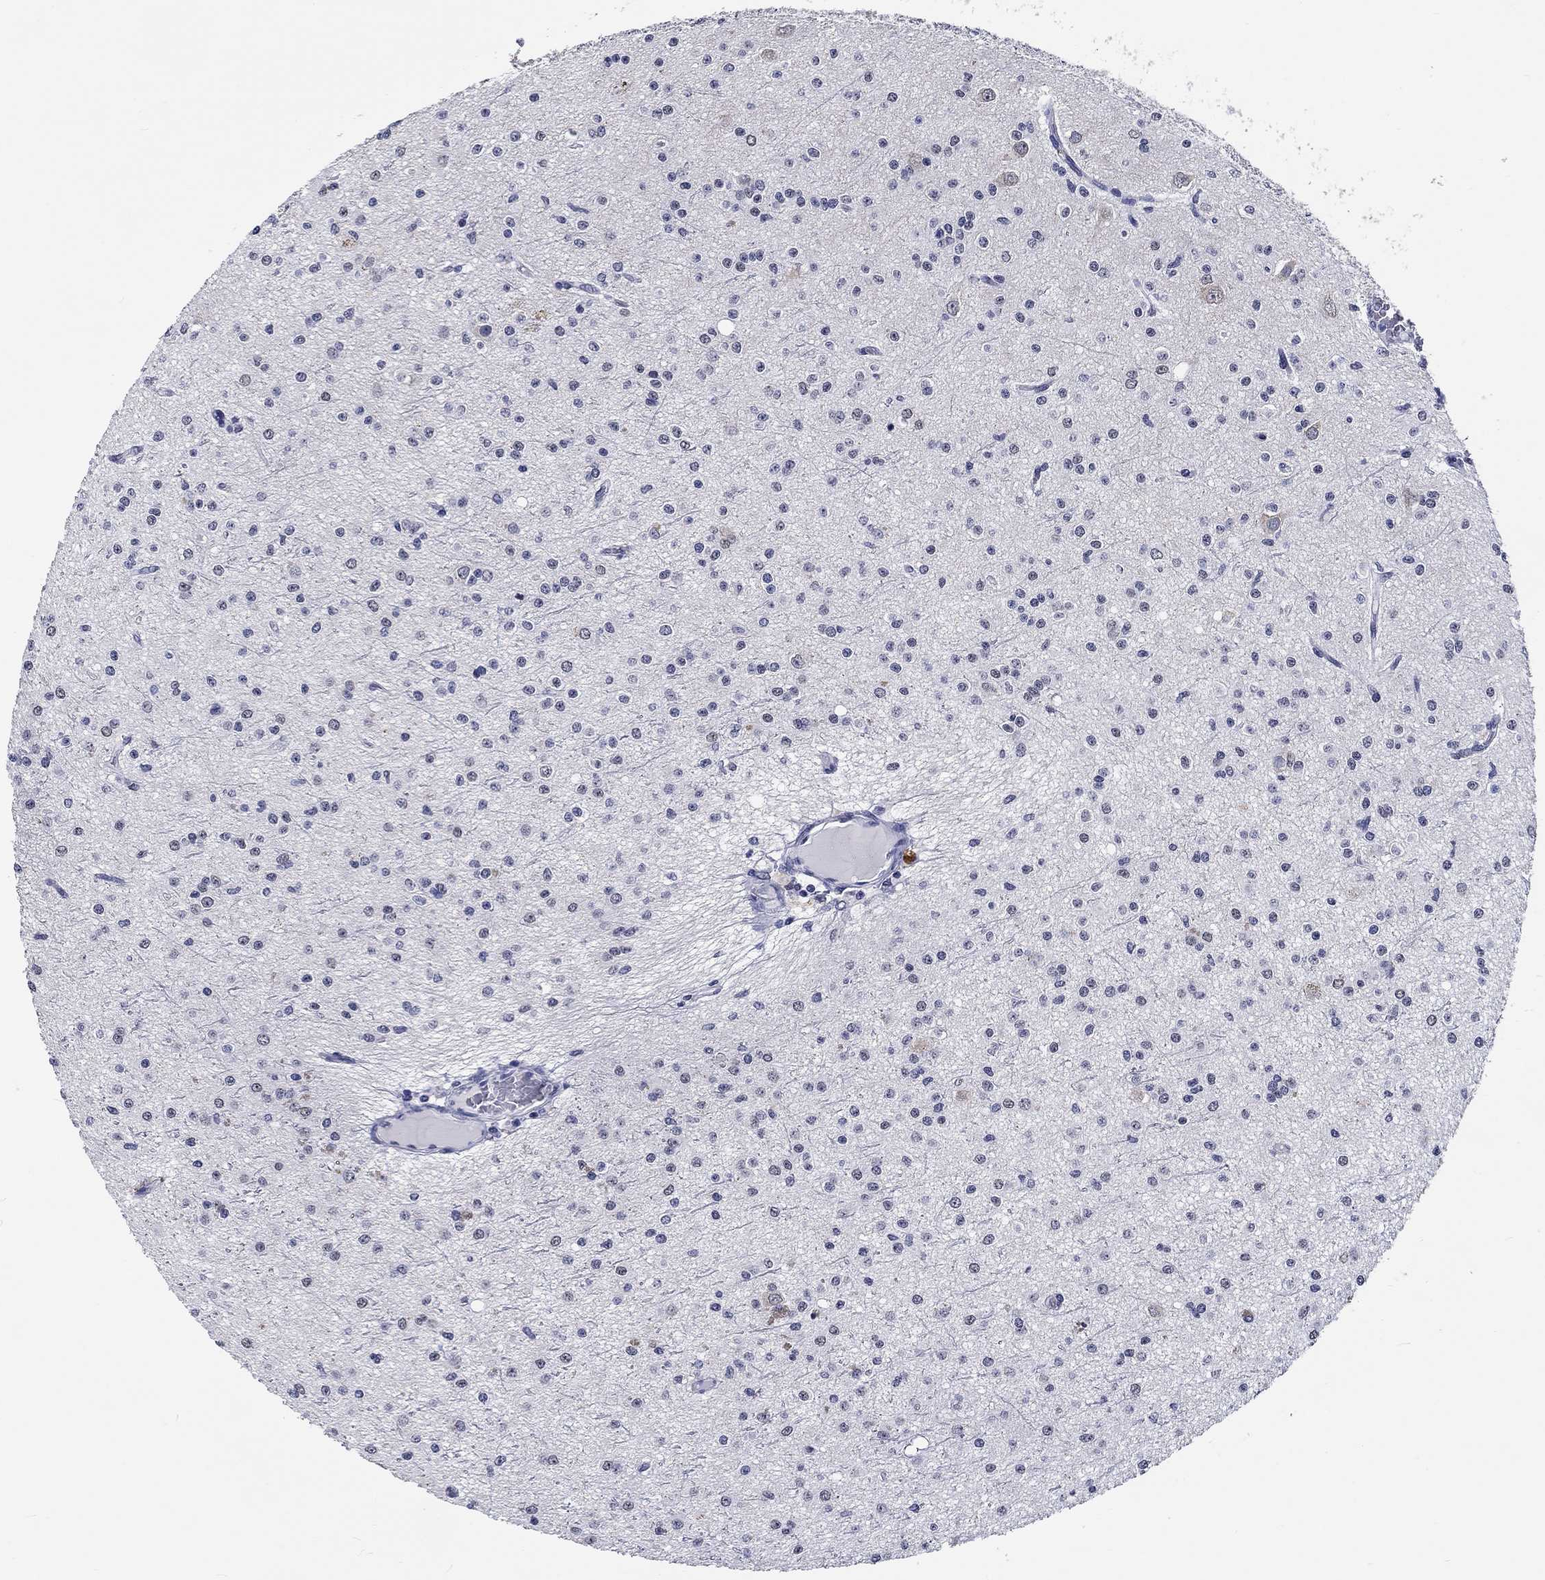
{"staining": {"intensity": "negative", "quantity": "none", "location": "none"}, "tissue": "glioma", "cell_type": "Tumor cells", "image_type": "cancer", "snomed": [{"axis": "morphology", "description": "Glioma, malignant, Low grade"}, {"axis": "topography", "description": "Brain"}], "caption": "An immunohistochemistry histopathology image of glioma is shown. There is no staining in tumor cells of glioma.", "gene": "GRIN1", "patient": {"sex": "male", "age": 27}}